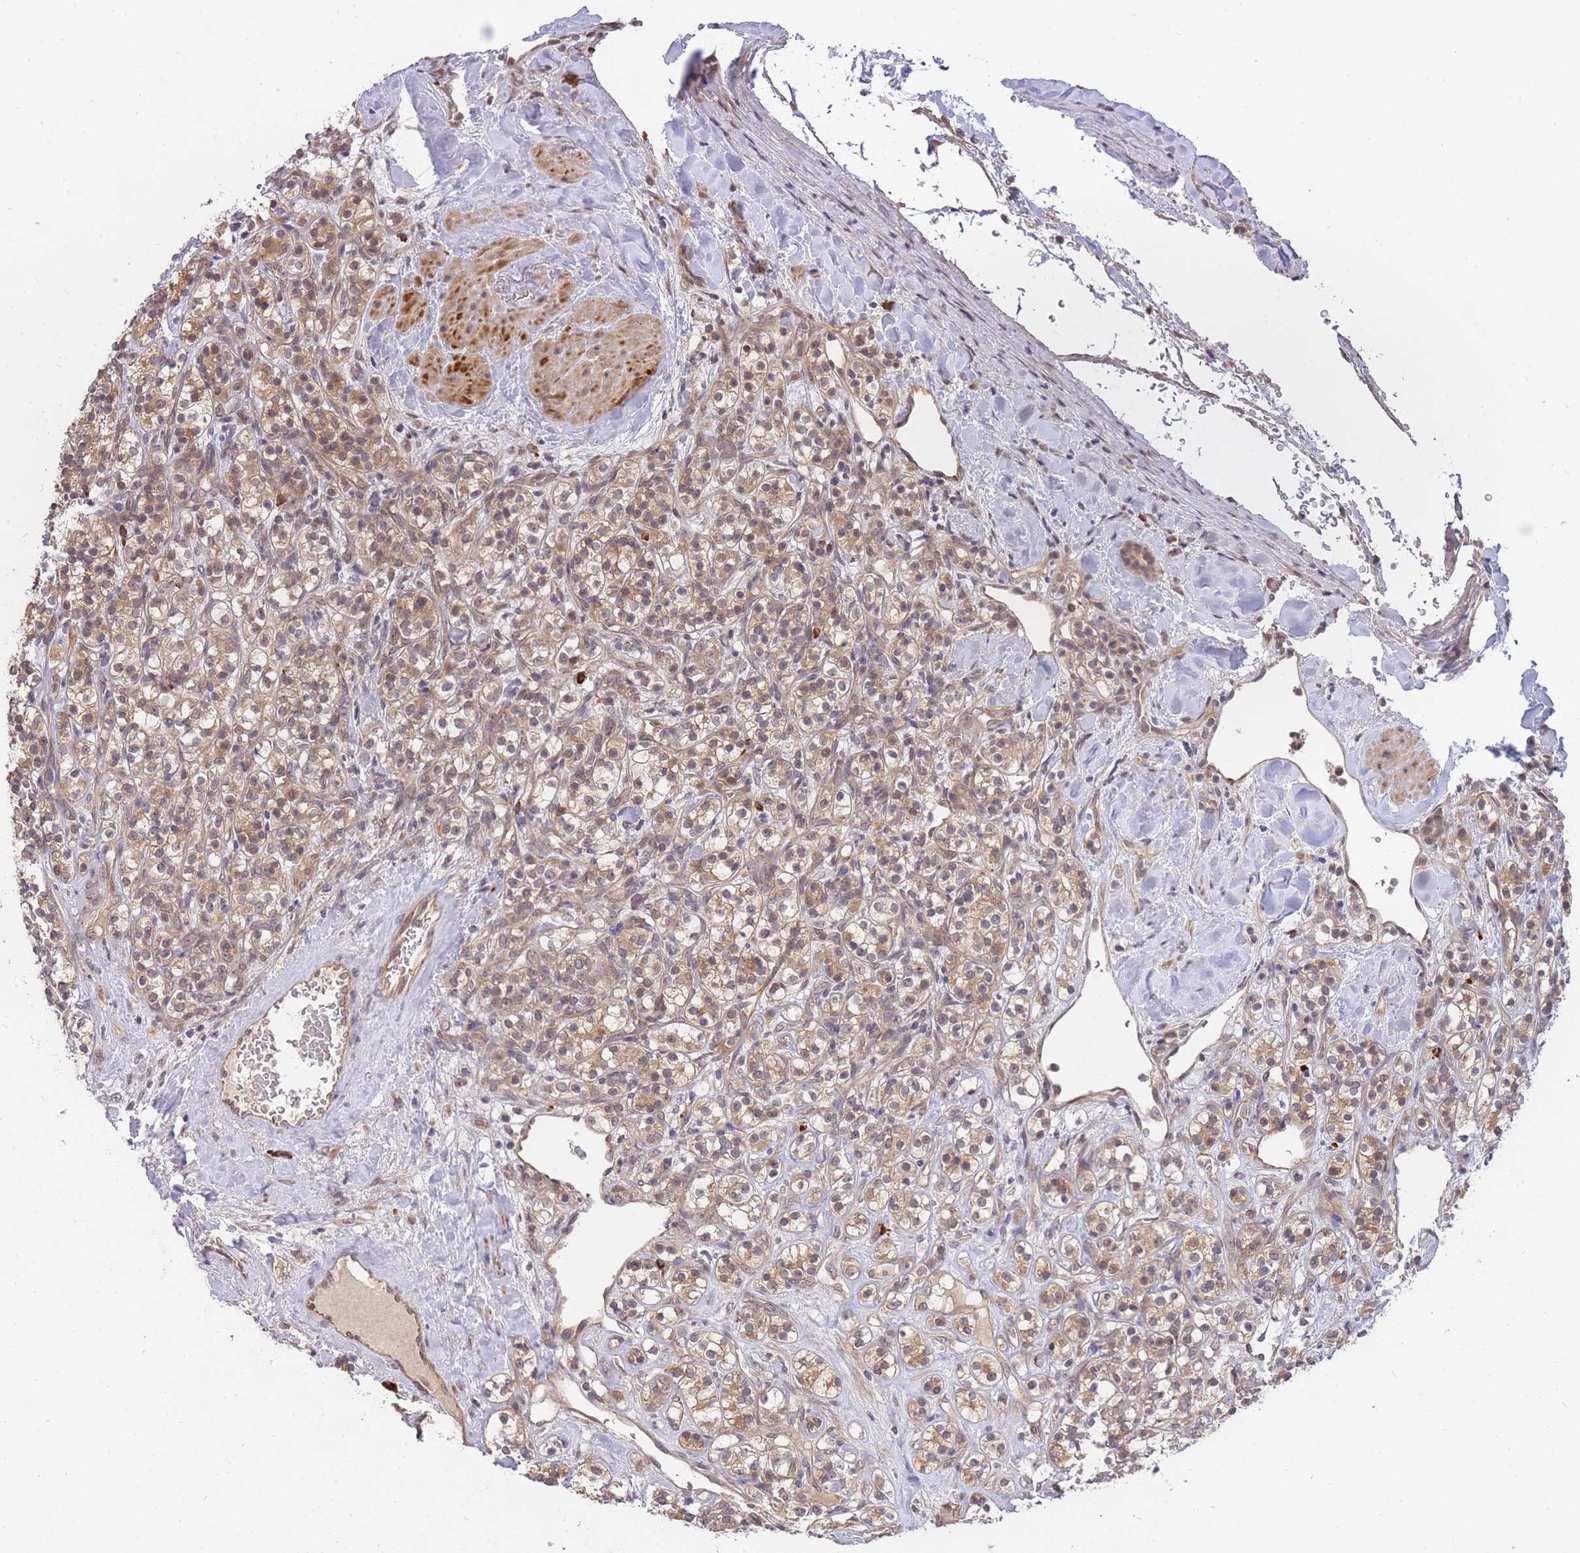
{"staining": {"intensity": "weak", "quantity": ">75%", "location": "cytoplasmic/membranous,nuclear"}, "tissue": "renal cancer", "cell_type": "Tumor cells", "image_type": "cancer", "snomed": [{"axis": "morphology", "description": "Adenocarcinoma, NOS"}, {"axis": "topography", "description": "Kidney"}], "caption": "An image of human adenocarcinoma (renal) stained for a protein displays weak cytoplasmic/membranous and nuclear brown staining in tumor cells.", "gene": "SMC6", "patient": {"sex": "male", "age": 77}}